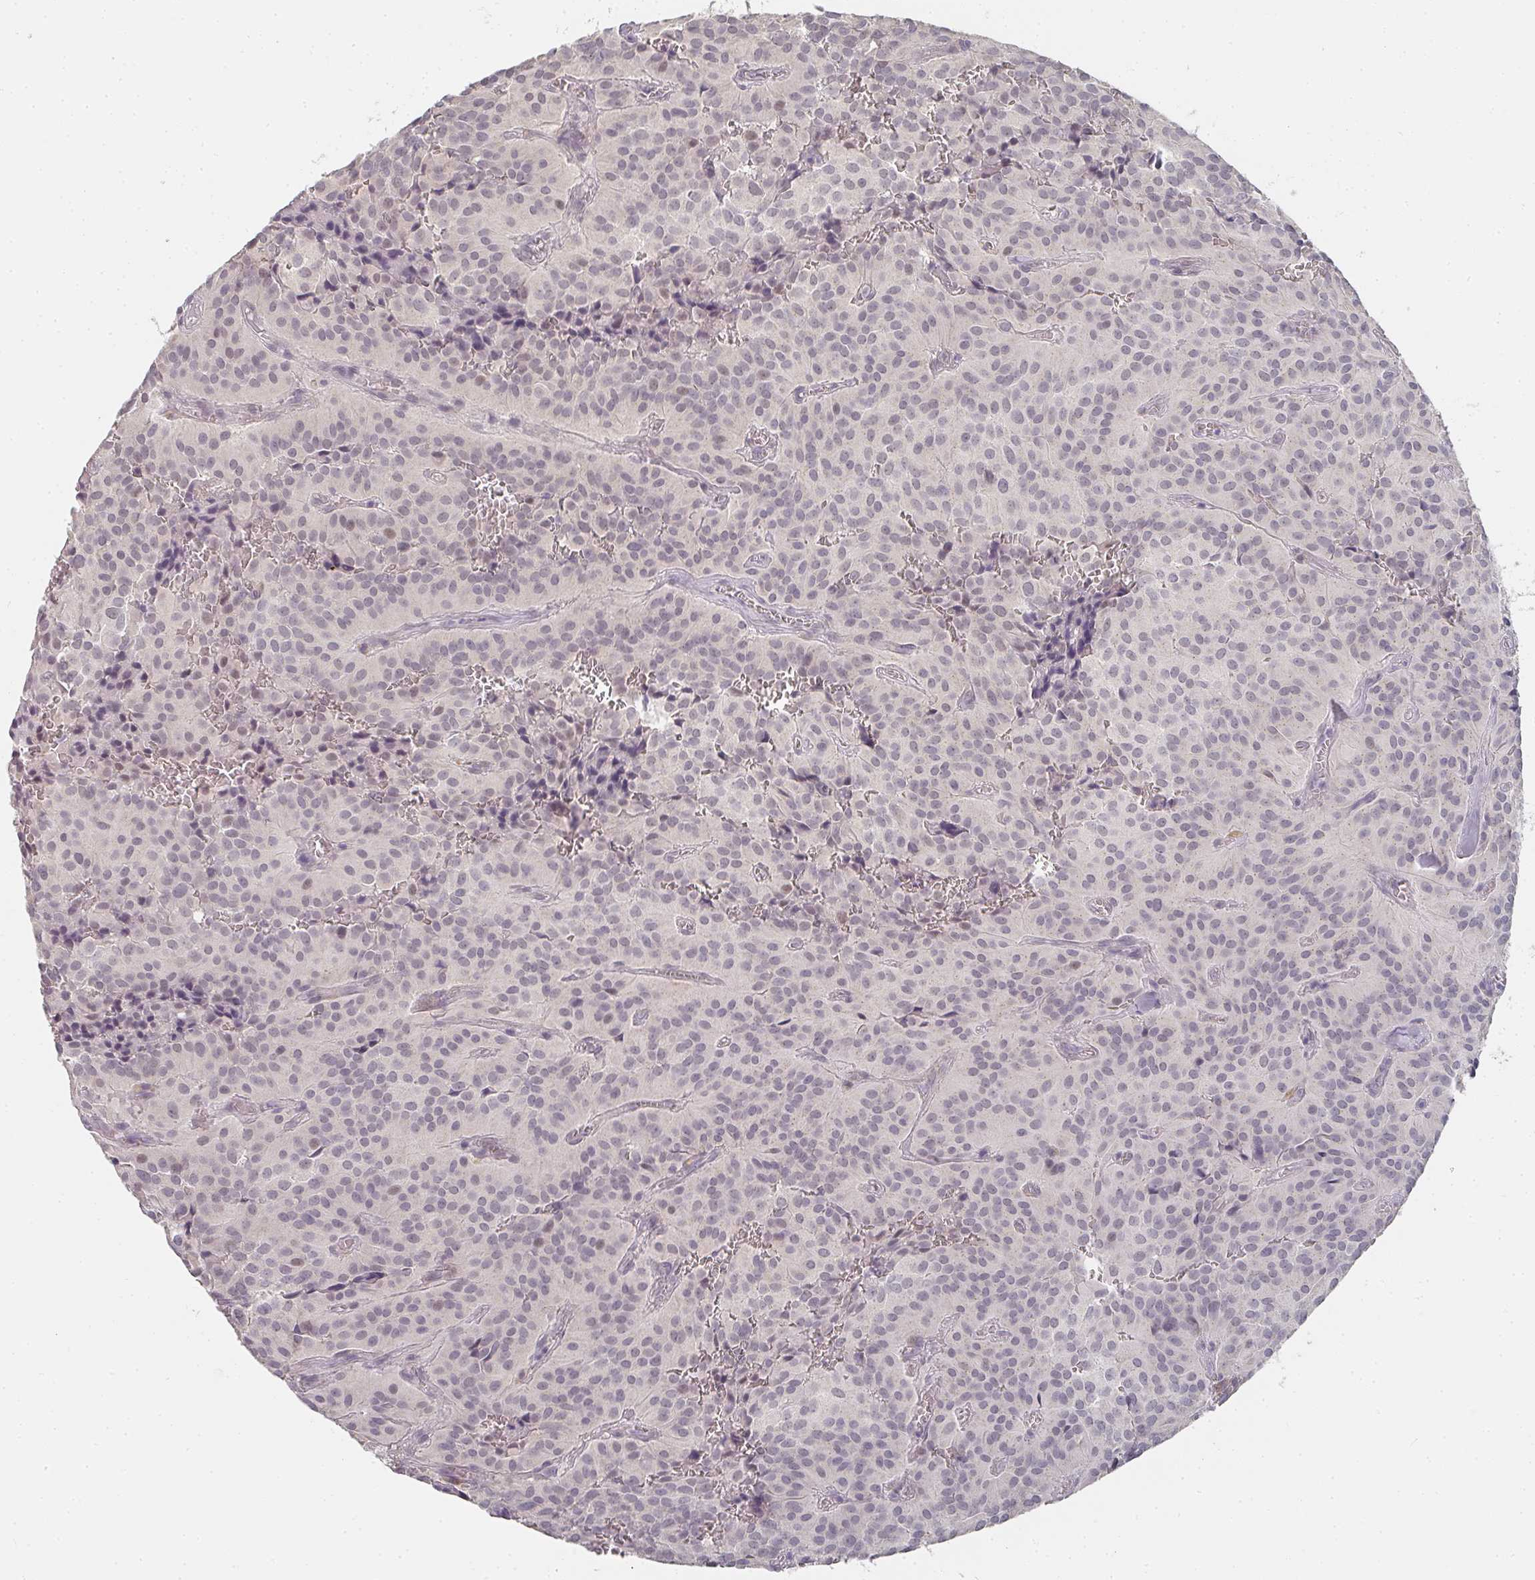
{"staining": {"intensity": "weak", "quantity": "<25%", "location": "nuclear"}, "tissue": "glioma", "cell_type": "Tumor cells", "image_type": "cancer", "snomed": [{"axis": "morphology", "description": "Glioma, malignant, Low grade"}, {"axis": "topography", "description": "Brain"}], "caption": "This is a photomicrograph of immunohistochemistry (IHC) staining of glioma, which shows no expression in tumor cells. Brightfield microscopy of immunohistochemistry (IHC) stained with DAB (brown) and hematoxylin (blue), captured at high magnification.", "gene": "SHISA2", "patient": {"sex": "male", "age": 42}}